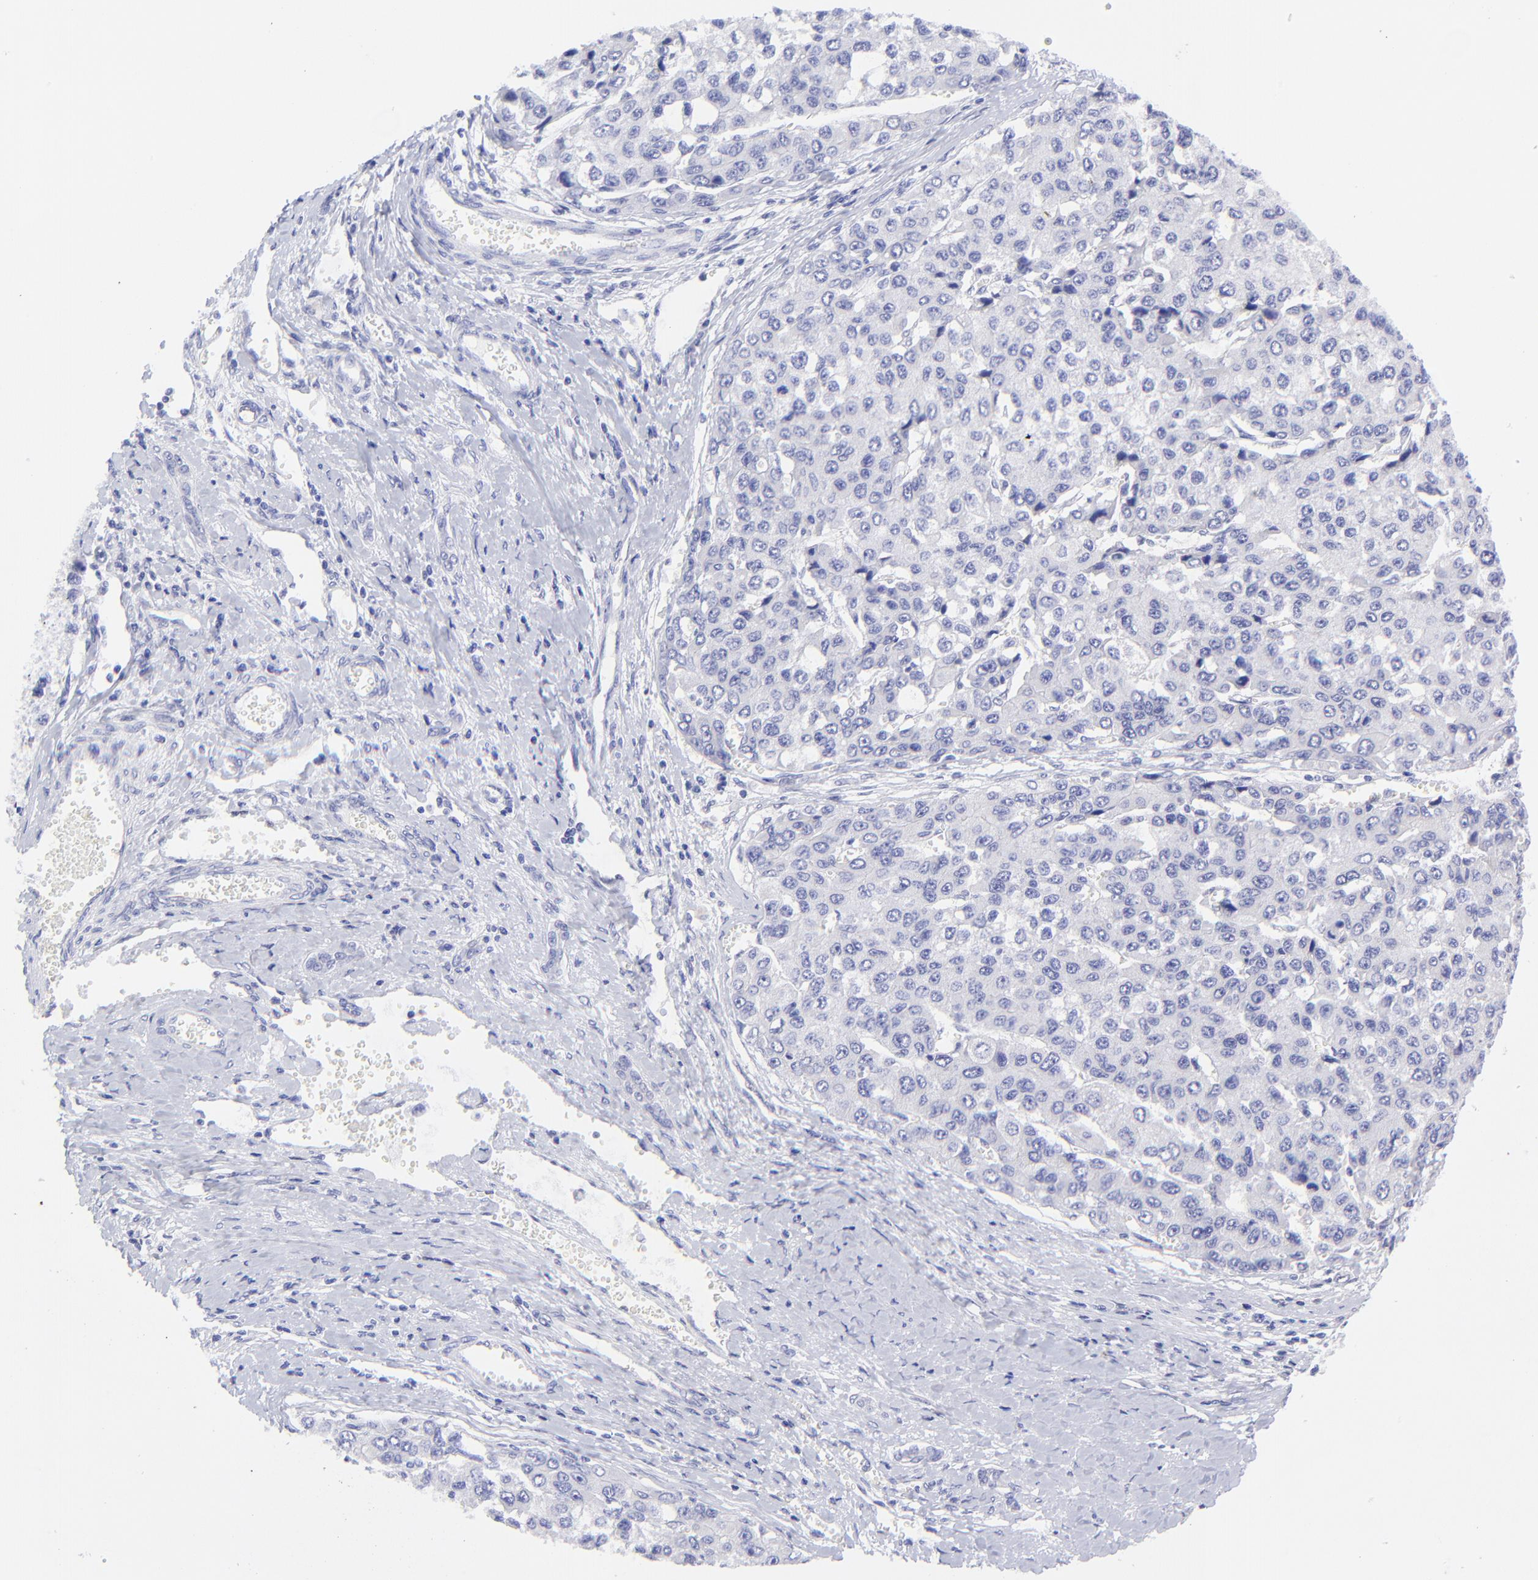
{"staining": {"intensity": "negative", "quantity": "none", "location": "none"}, "tissue": "liver cancer", "cell_type": "Tumor cells", "image_type": "cancer", "snomed": [{"axis": "morphology", "description": "Carcinoma, Hepatocellular, NOS"}, {"axis": "topography", "description": "Liver"}], "caption": "This is an IHC micrograph of human hepatocellular carcinoma (liver). There is no expression in tumor cells.", "gene": "KLF4", "patient": {"sex": "female", "age": 66}}